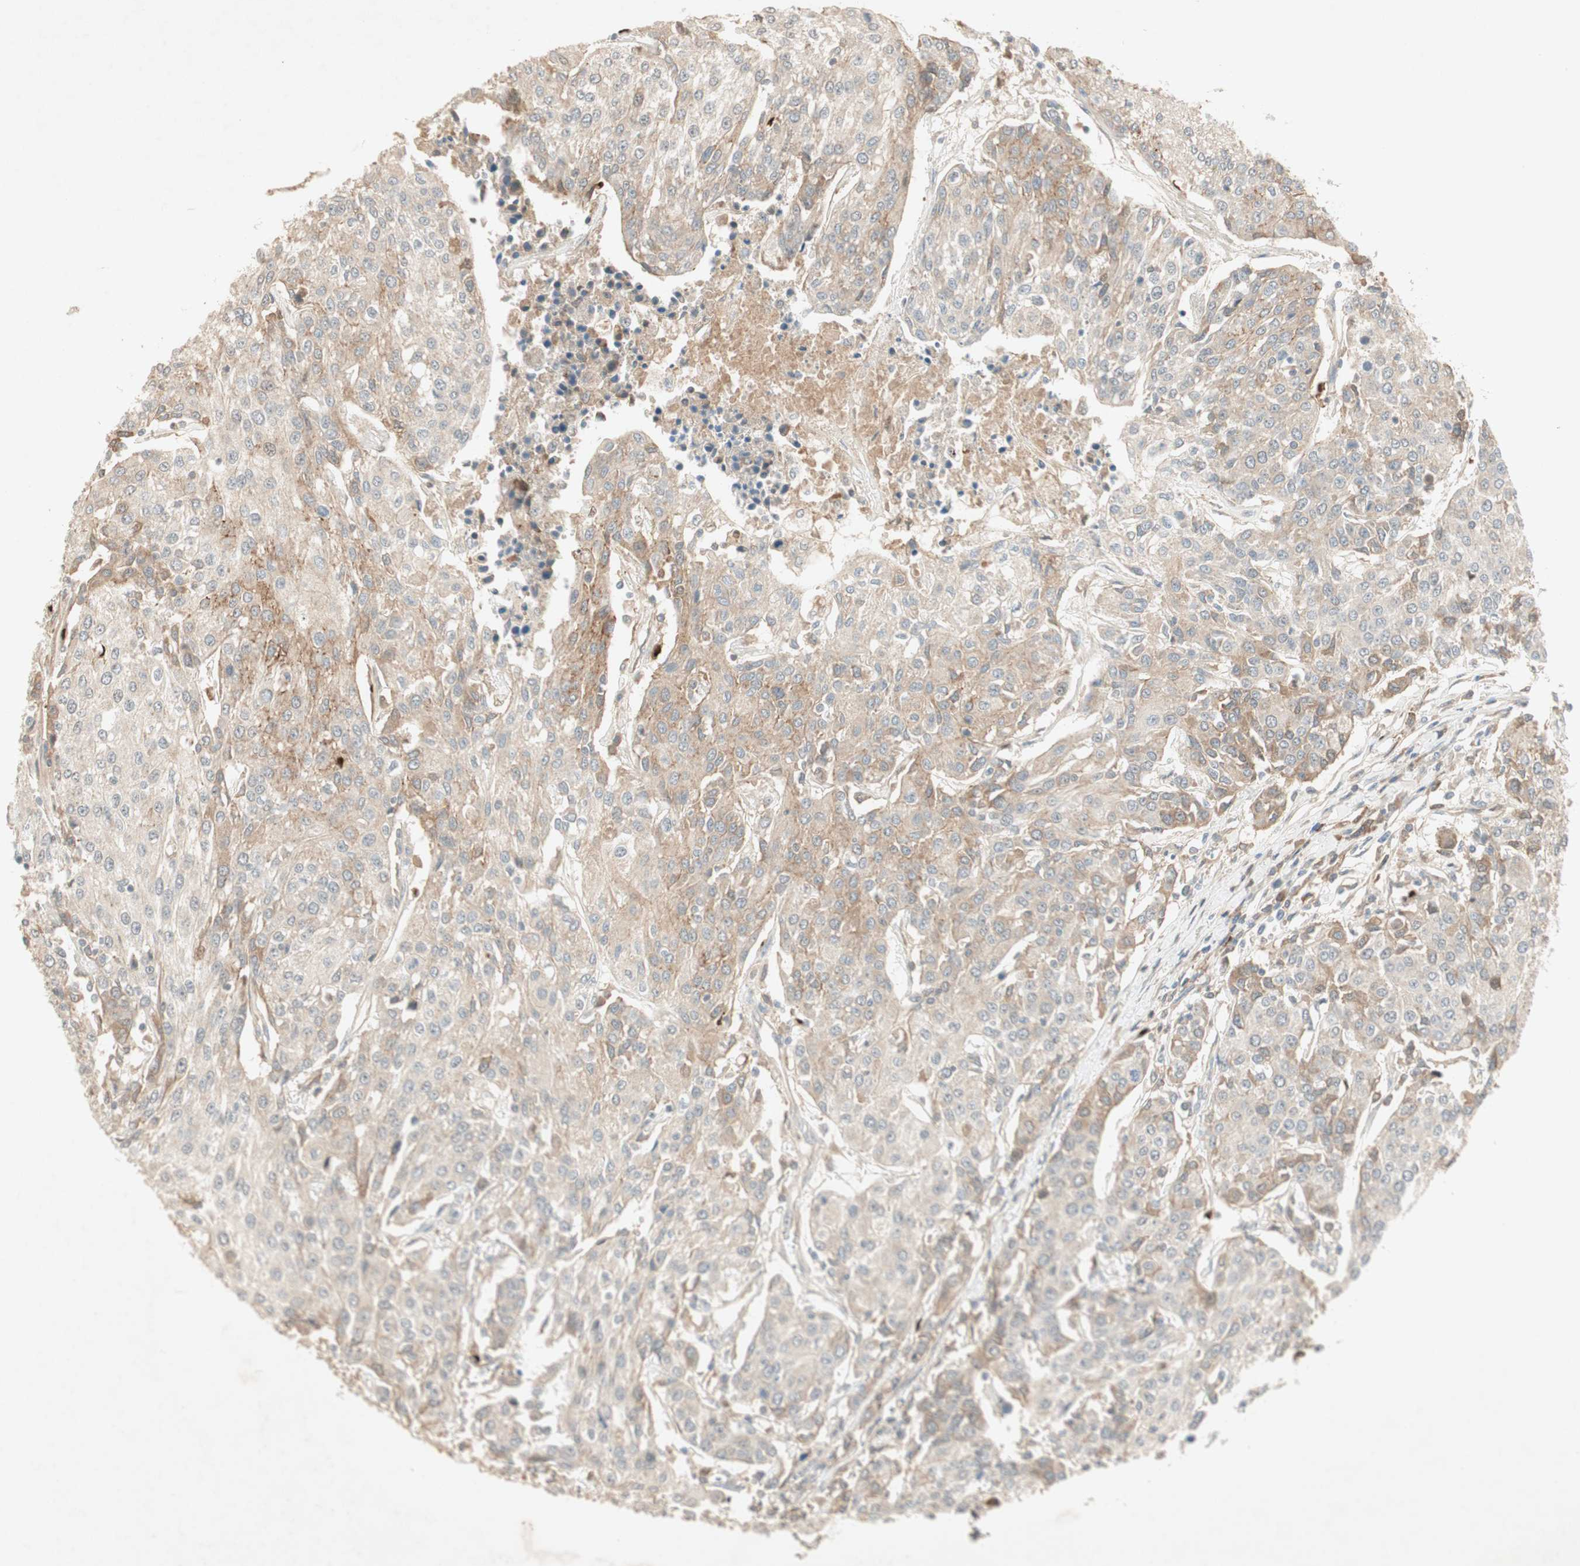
{"staining": {"intensity": "weak", "quantity": "25%-75%", "location": "cytoplasmic/membranous"}, "tissue": "urothelial cancer", "cell_type": "Tumor cells", "image_type": "cancer", "snomed": [{"axis": "morphology", "description": "Urothelial carcinoma, High grade"}, {"axis": "topography", "description": "Urinary bladder"}], "caption": "Immunohistochemistry image of neoplastic tissue: human high-grade urothelial carcinoma stained using immunohistochemistry (IHC) demonstrates low levels of weak protein expression localized specifically in the cytoplasmic/membranous of tumor cells, appearing as a cytoplasmic/membranous brown color.", "gene": "RNGTT", "patient": {"sex": "female", "age": 85}}